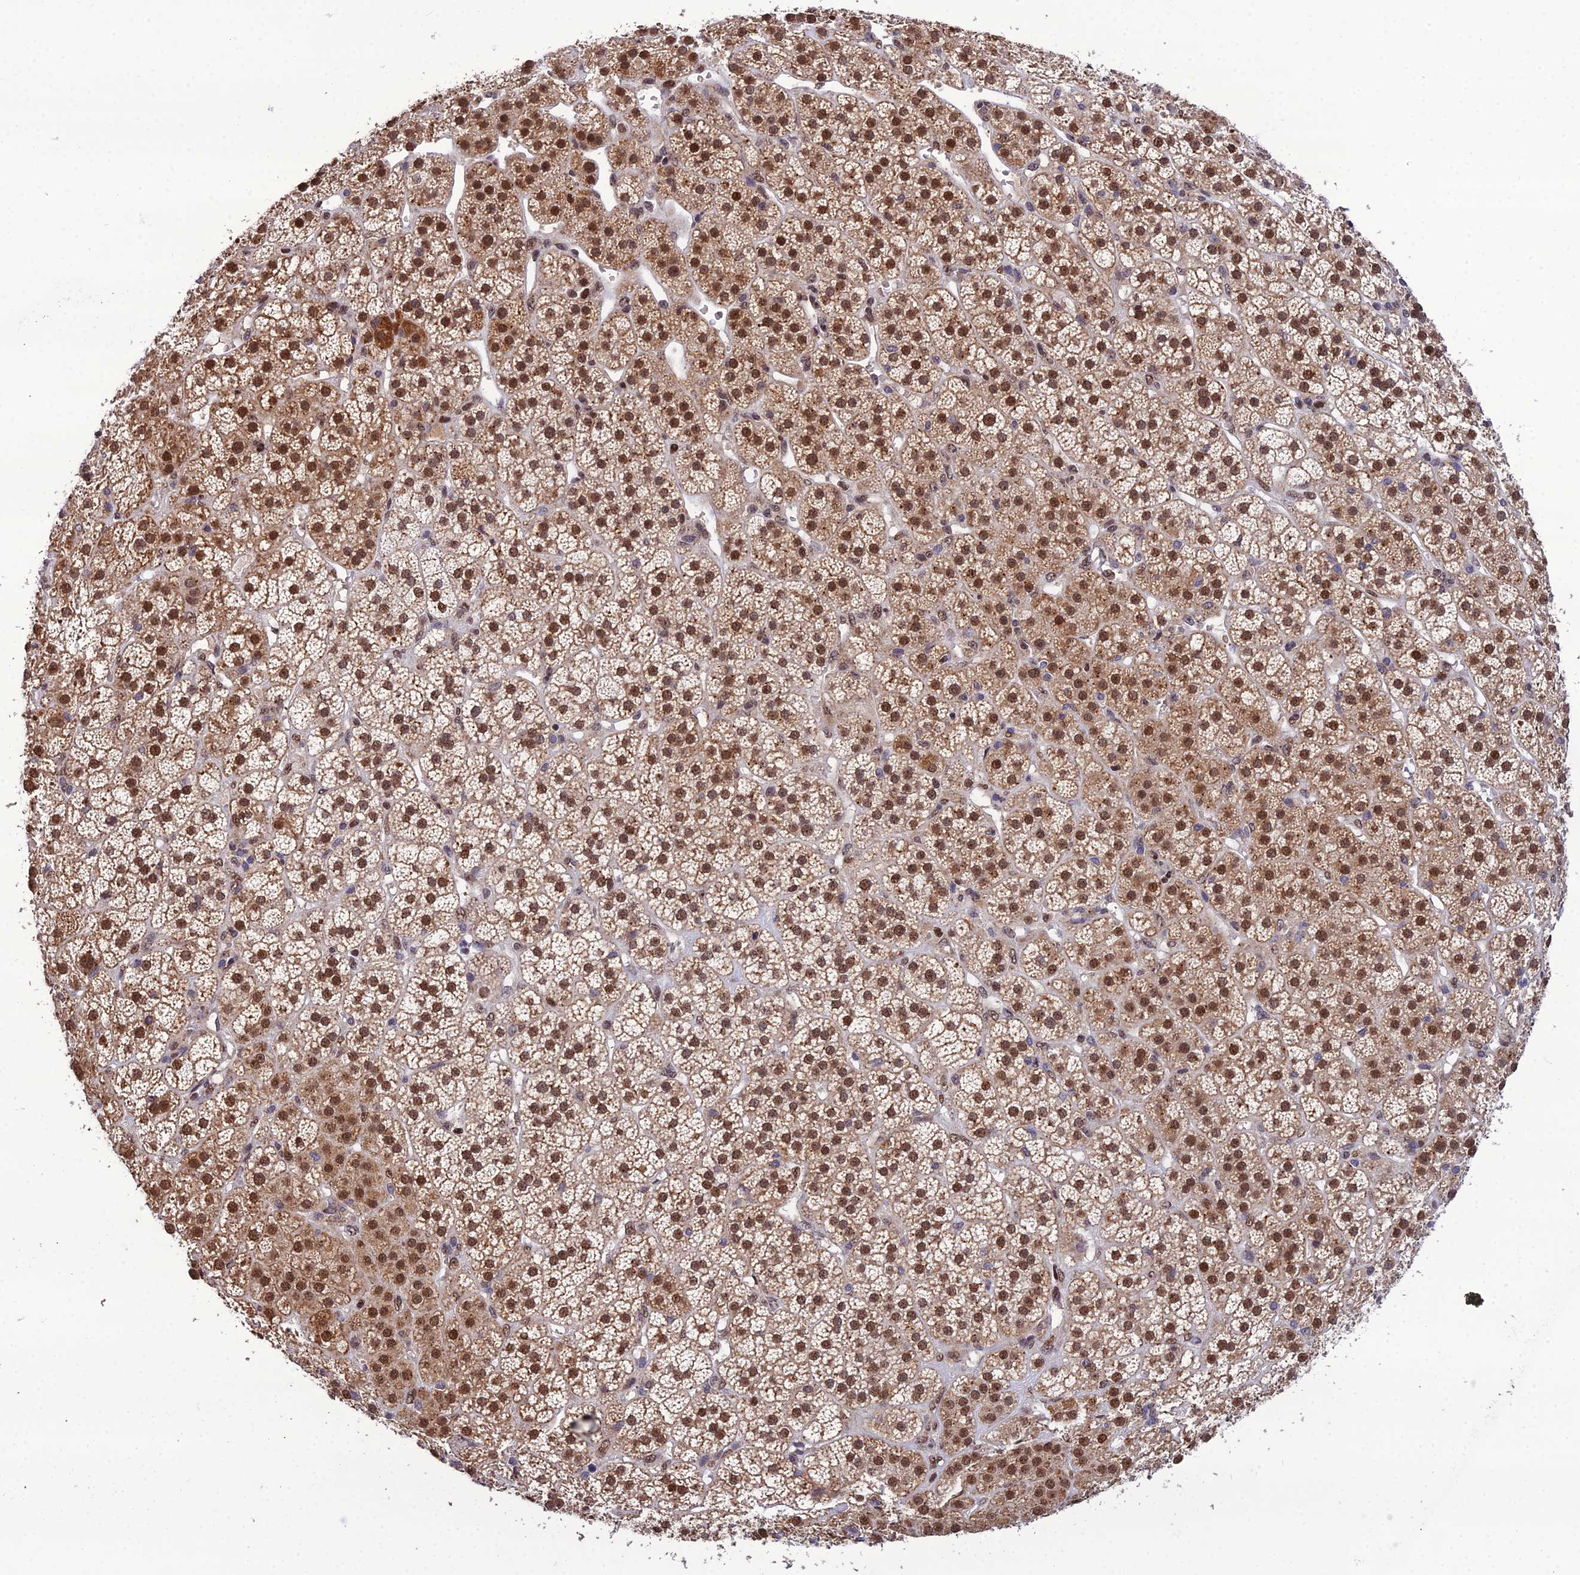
{"staining": {"intensity": "moderate", "quantity": ">75%", "location": "cytoplasmic/membranous,nuclear"}, "tissue": "adrenal gland", "cell_type": "Glandular cells", "image_type": "normal", "snomed": [{"axis": "morphology", "description": "Normal tissue, NOS"}, {"axis": "topography", "description": "Adrenal gland"}], "caption": "A photomicrograph showing moderate cytoplasmic/membranous,nuclear expression in approximately >75% of glandular cells in unremarkable adrenal gland, as visualized by brown immunohistochemical staining.", "gene": "ARL2", "patient": {"sex": "female", "age": 70}}